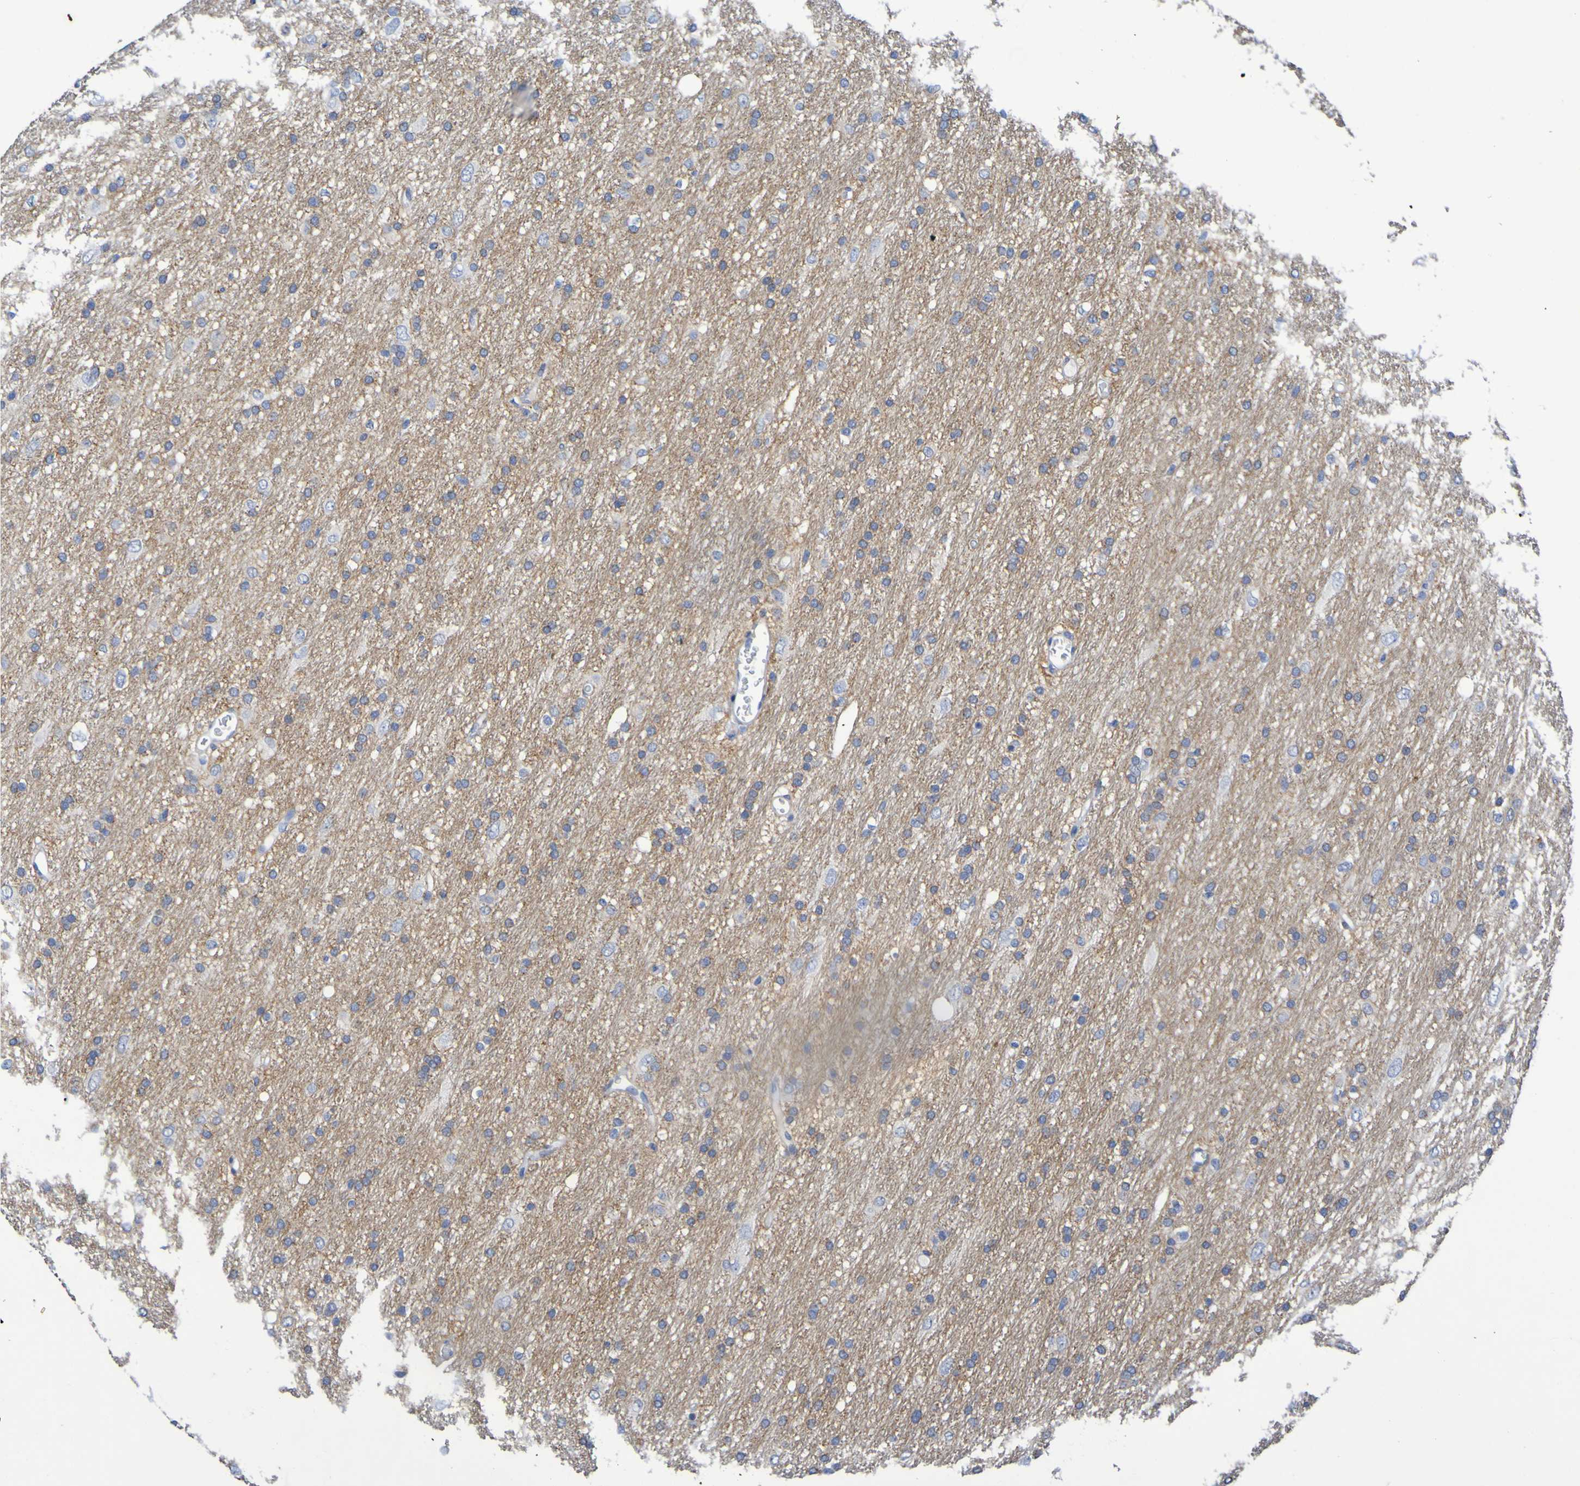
{"staining": {"intensity": "weak", "quantity": "25%-75%", "location": "cytoplasmic/membranous"}, "tissue": "glioma", "cell_type": "Tumor cells", "image_type": "cancer", "snomed": [{"axis": "morphology", "description": "Glioma, malignant, Low grade"}, {"axis": "topography", "description": "Brain"}], "caption": "Weak cytoplasmic/membranous expression is appreciated in approximately 25%-75% of tumor cells in glioma. Nuclei are stained in blue.", "gene": "C11orf24", "patient": {"sex": "male", "age": 77}}